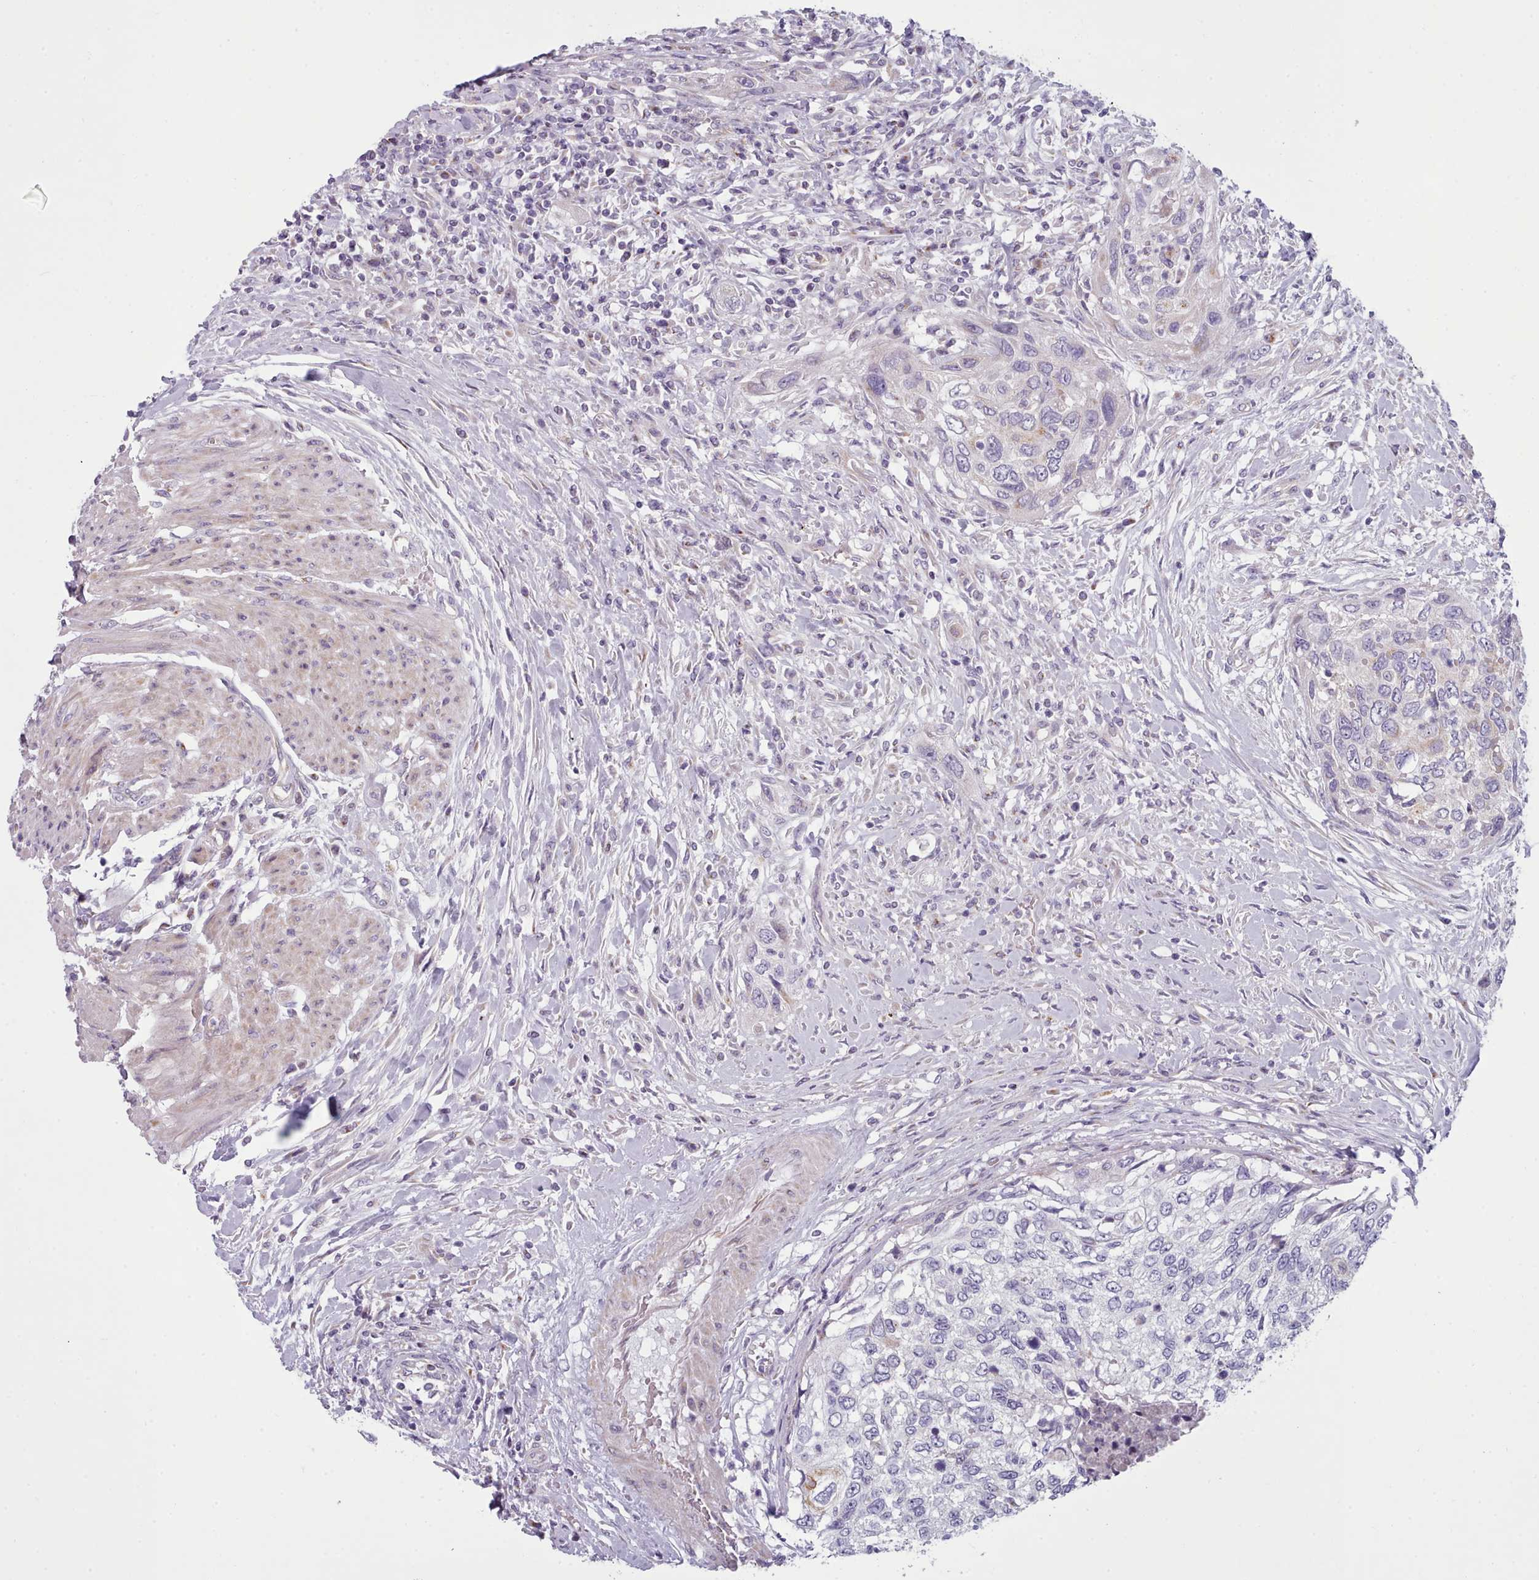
{"staining": {"intensity": "negative", "quantity": "none", "location": "none"}, "tissue": "urothelial cancer", "cell_type": "Tumor cells", "image_type": "cancer", "snomed": [{"axis": "morphology", "description": "Urothelial carcinoma, High grade"}, {"axis": "topography", "description": "Urinary bladder"}], "caption": "Tumor cells show no significant protein expression in high-grade urothelial carcinoma.", "gene": "SLC52A3", "patient": {"sex": "female", "age": 60}}